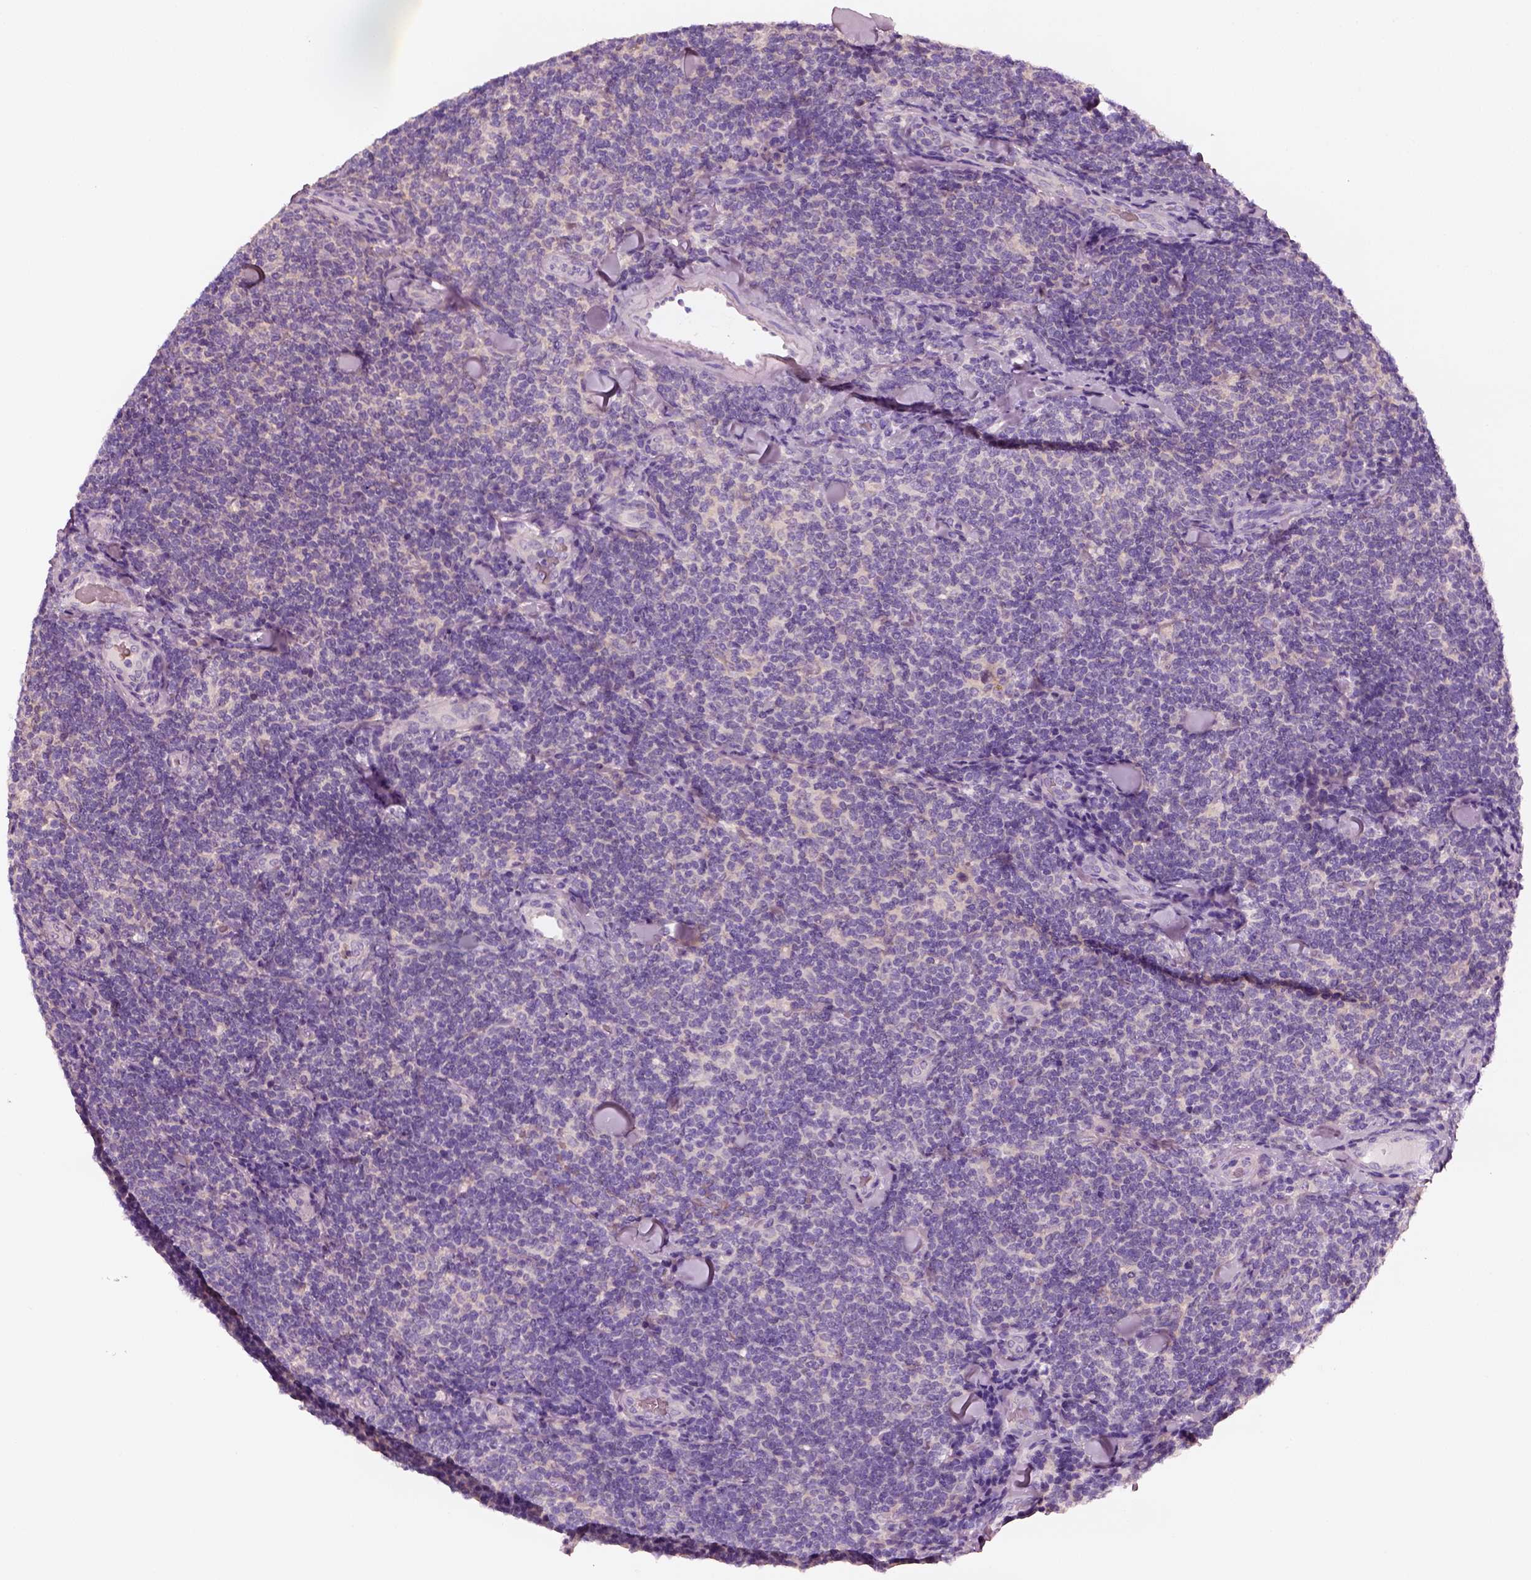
{"staining": {"intensity": "negative", "quantity": "none", "location": "none"}, "tissue": "lymphoma", "cell_type": "Tumor cells", "image_type": "cancer", "snomed": [{"axis": "morphology", "description": "Malignant lymphoma, non-Hodgkin's type, Low grade"}, {"axis": "topography", "description": "Lymph node"}], "caption": "A high-resolution micrograph shows IHC staining of lymphoma, which reveals no significant positivity in tumor cells.", "gene": "ELSPBP1", "patient": {"sex": "female", "age": 56}}